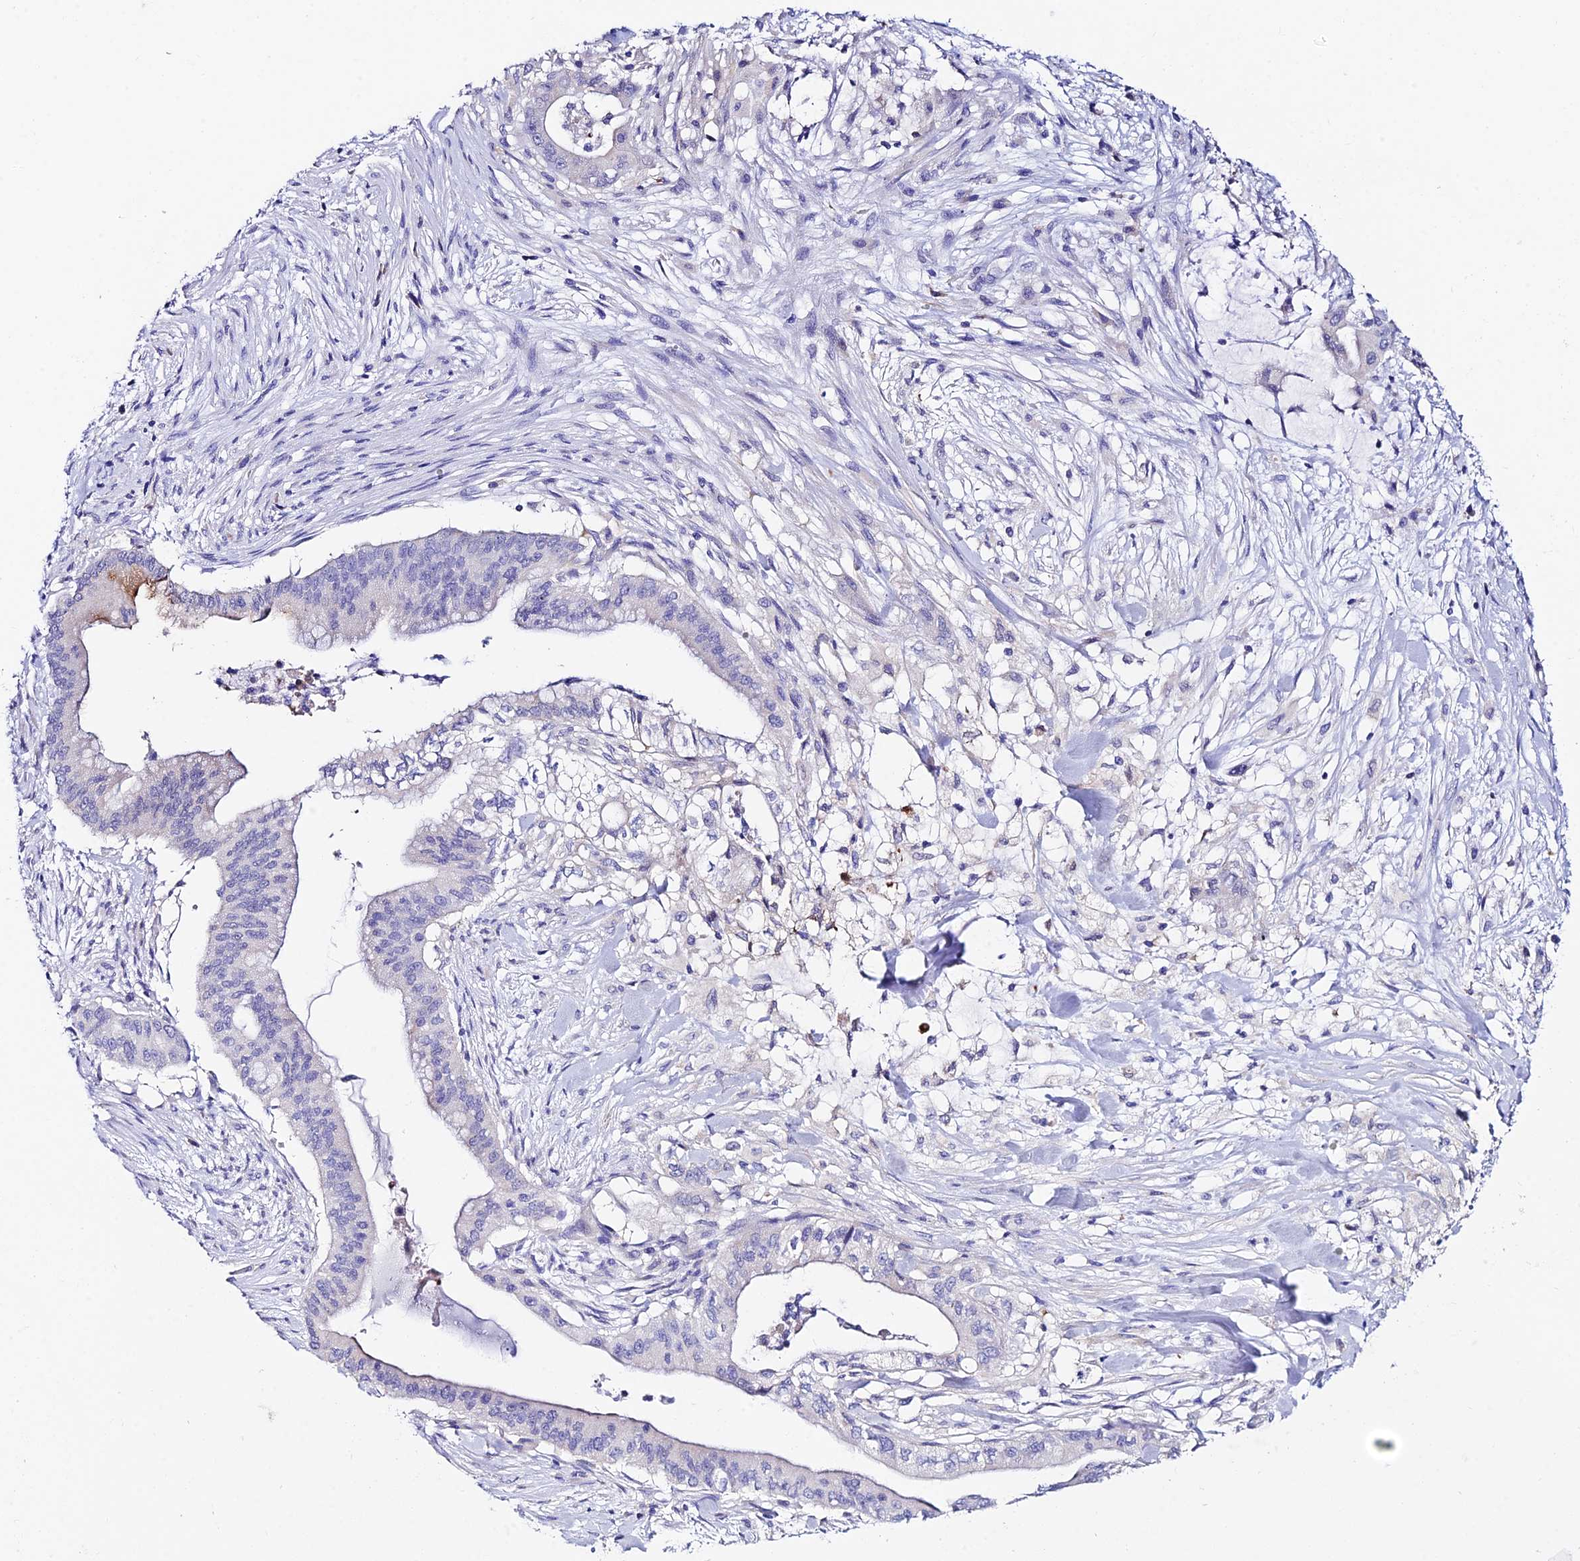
{"staining": {"intensity": "negative", "quantity": "none", "location": "none"}, "tissue": "pancreatic cancer", "cell_type": "Tumor cells", "image_type": "cancer", "snomed": [{"axis": "morphology", "description": "Adenocarcinoma, NOS"}, {"axis": "topography", "description": "Pancreas"}], "caption": "Immunohistochemistry of adenocarcinoma (pancreatic) exhibits no positivity in tumor cells.", "gene": "CEP41", "patient": {"sex": "male", "age": 46}}